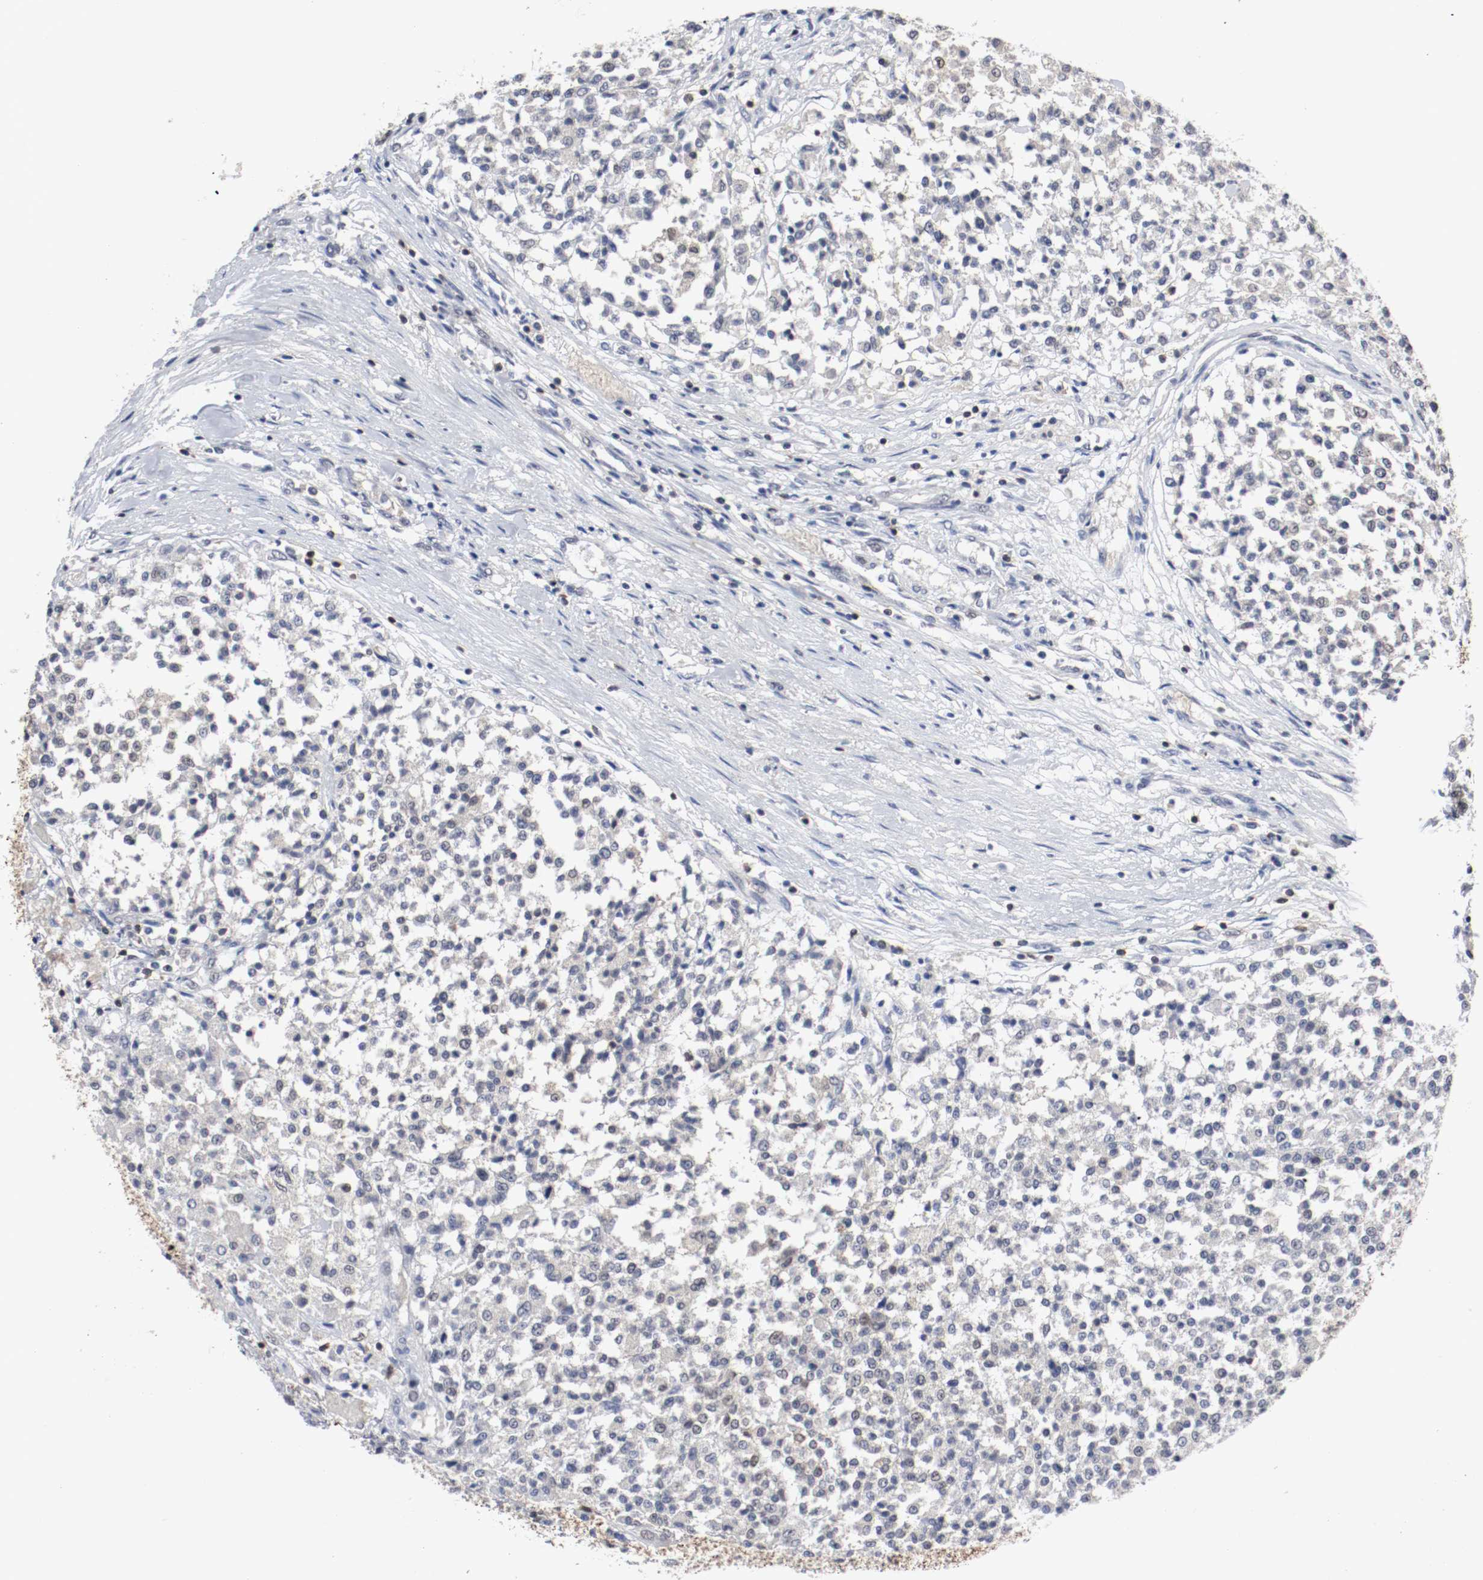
{"staining": {"intensity": "negative", "quantity": "none", "location": "none"}, "tissue": "testis cancer", "cell_type": "Tumor cells", "image_type": "cancer", "snomed": [{"axis": "morphology", "description": "Seminoma, NOS"}, {"axis": "topography", "description": "Testis"}], "caption": "A high-resolution photomicrograph shows immunohistochemistry (IHC) staining of testis cancer (seminoma), which shows no significant expression in tumor cells.", "gene": "JUND", "patient": {"sex": "male", "age": 59}}